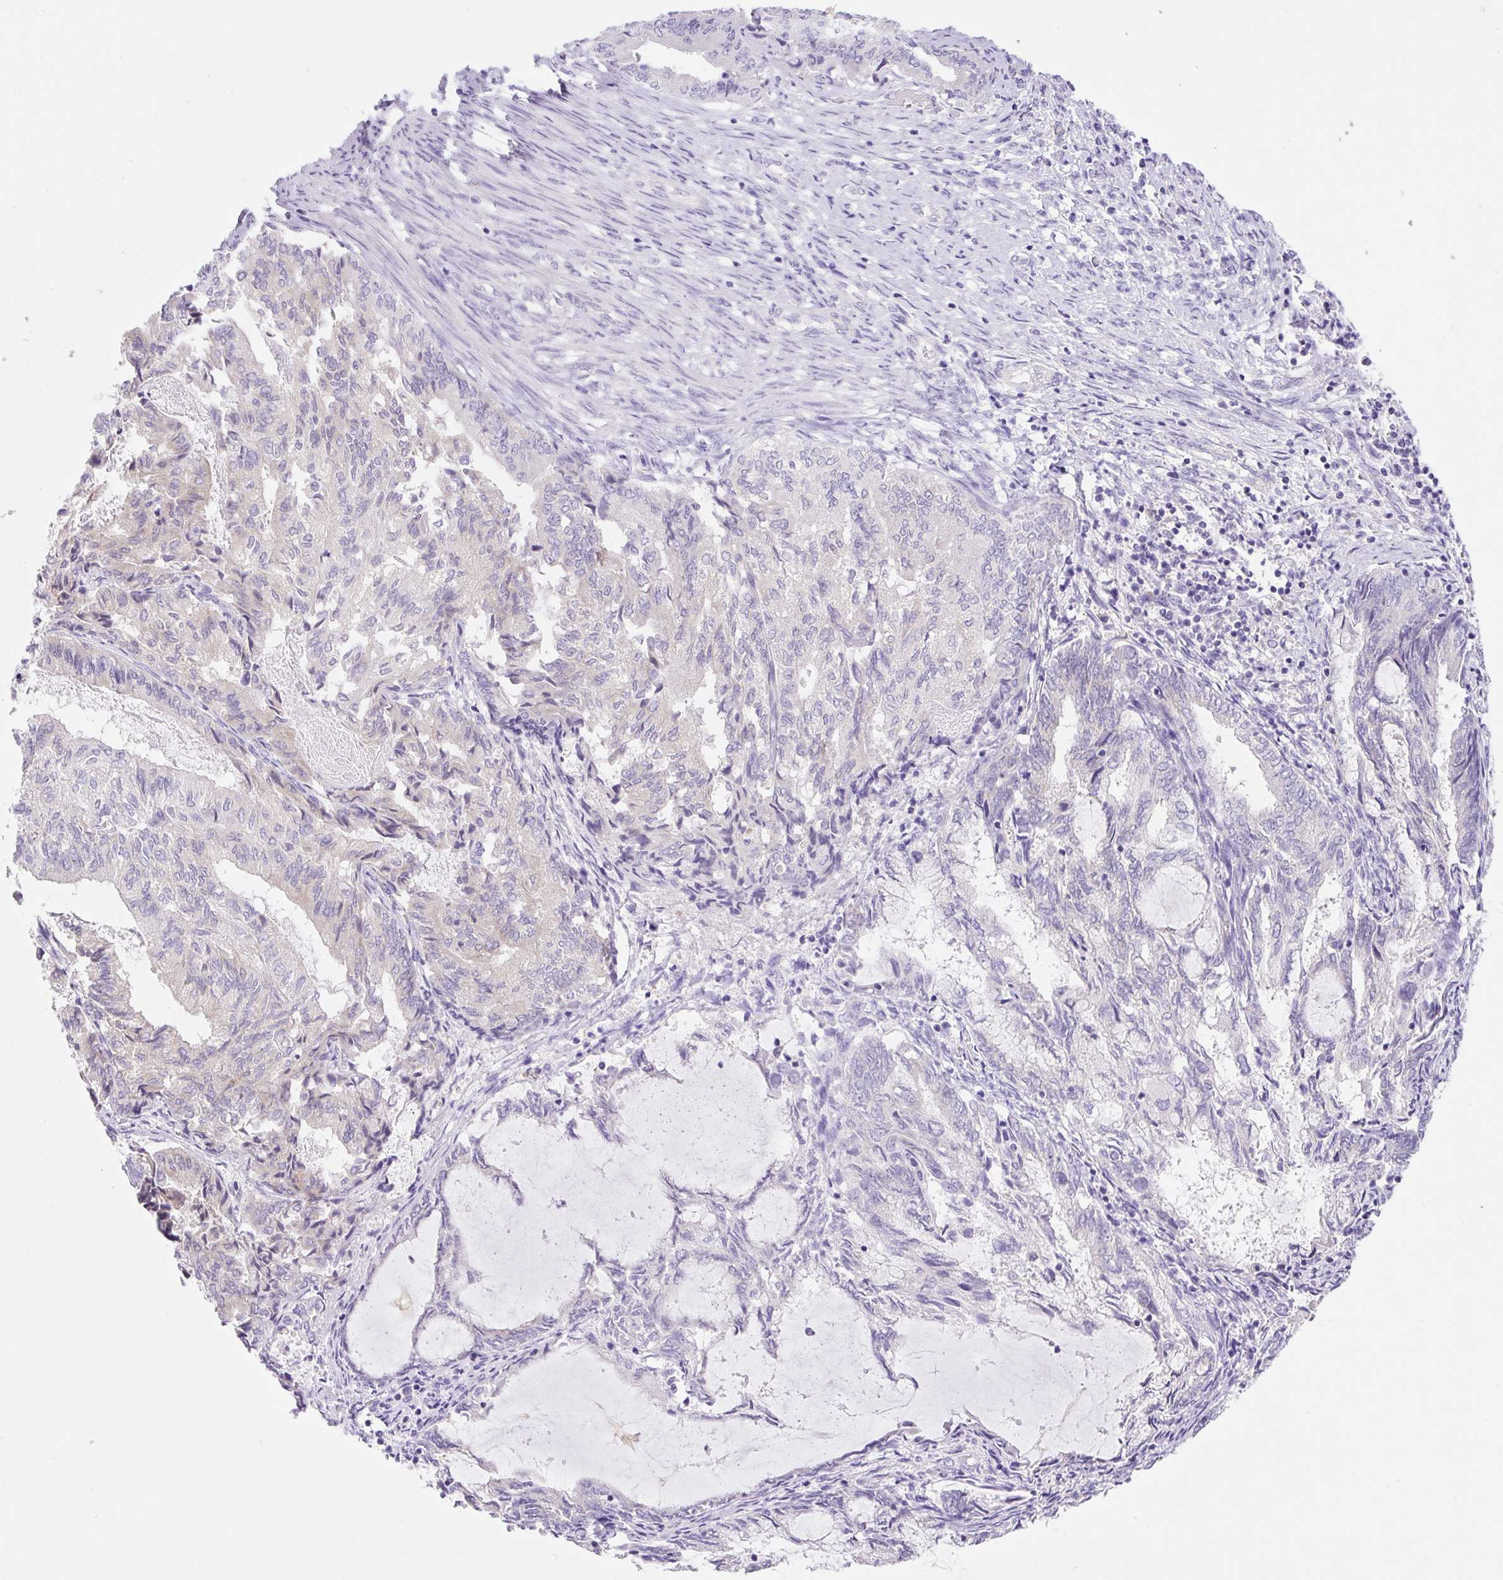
{"staining": {"intensity": "negative", "quantity": "none", "location": "none"}, "tissue": "endometrial cancer", "cell_type": "Tumor cells", "image_type": "cancer", "snomed": [{"axis": "morphology", "description": "Adenocarcinoma, NOS"}, {"axis": "topography", "description": "Endometrium"}], "caption": "Immunohistochemical staining of human endometrial cancer (adenocarcinoma) exhibits no significant staining in tumor cells.", "gene": "CAMK2B", "patient": {"sex": "female", "age": 80}}